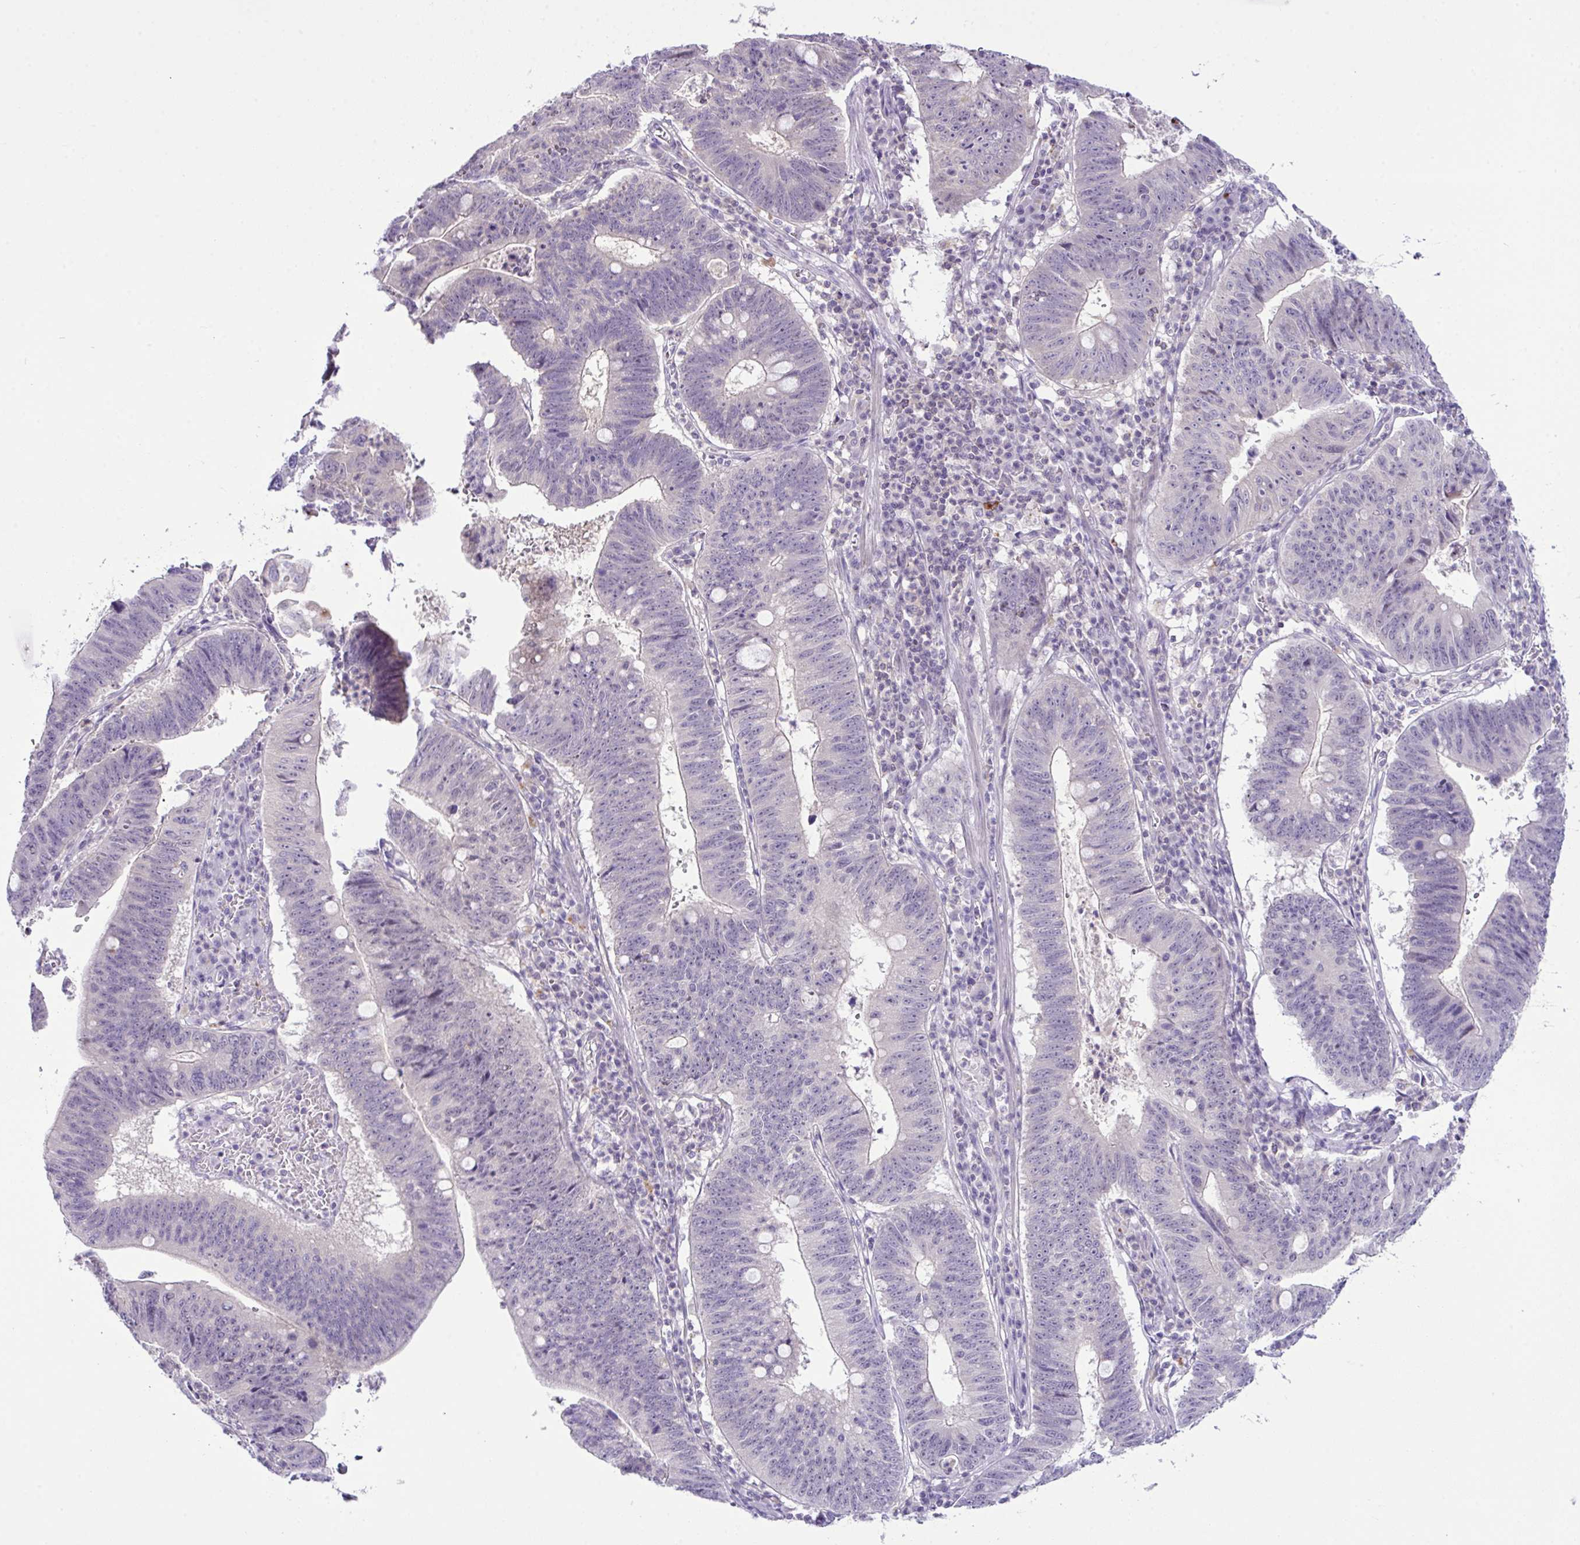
{"staining": {"intensity": "negative", "quantity": "none", "location": "none"}, "tissue": "stomach cancer", "cell_type": "Tumor cells", "image_type": "cancer", "snomed": [{"axis": "morphology", "description": "Adenocarcinoma, NOS"}, {"axis": "topography", "description": "Stomach"}], "caption": "There is no significant staining in tumor cells of stomach adenocarcinoma. (DAB (3,3'-diaminobenzidine) immunohistochemistry visualized using brightfield microscopy, high magnification).", "gene": "D2HGDH", "patient": {"sex": "male", "age": 59}}